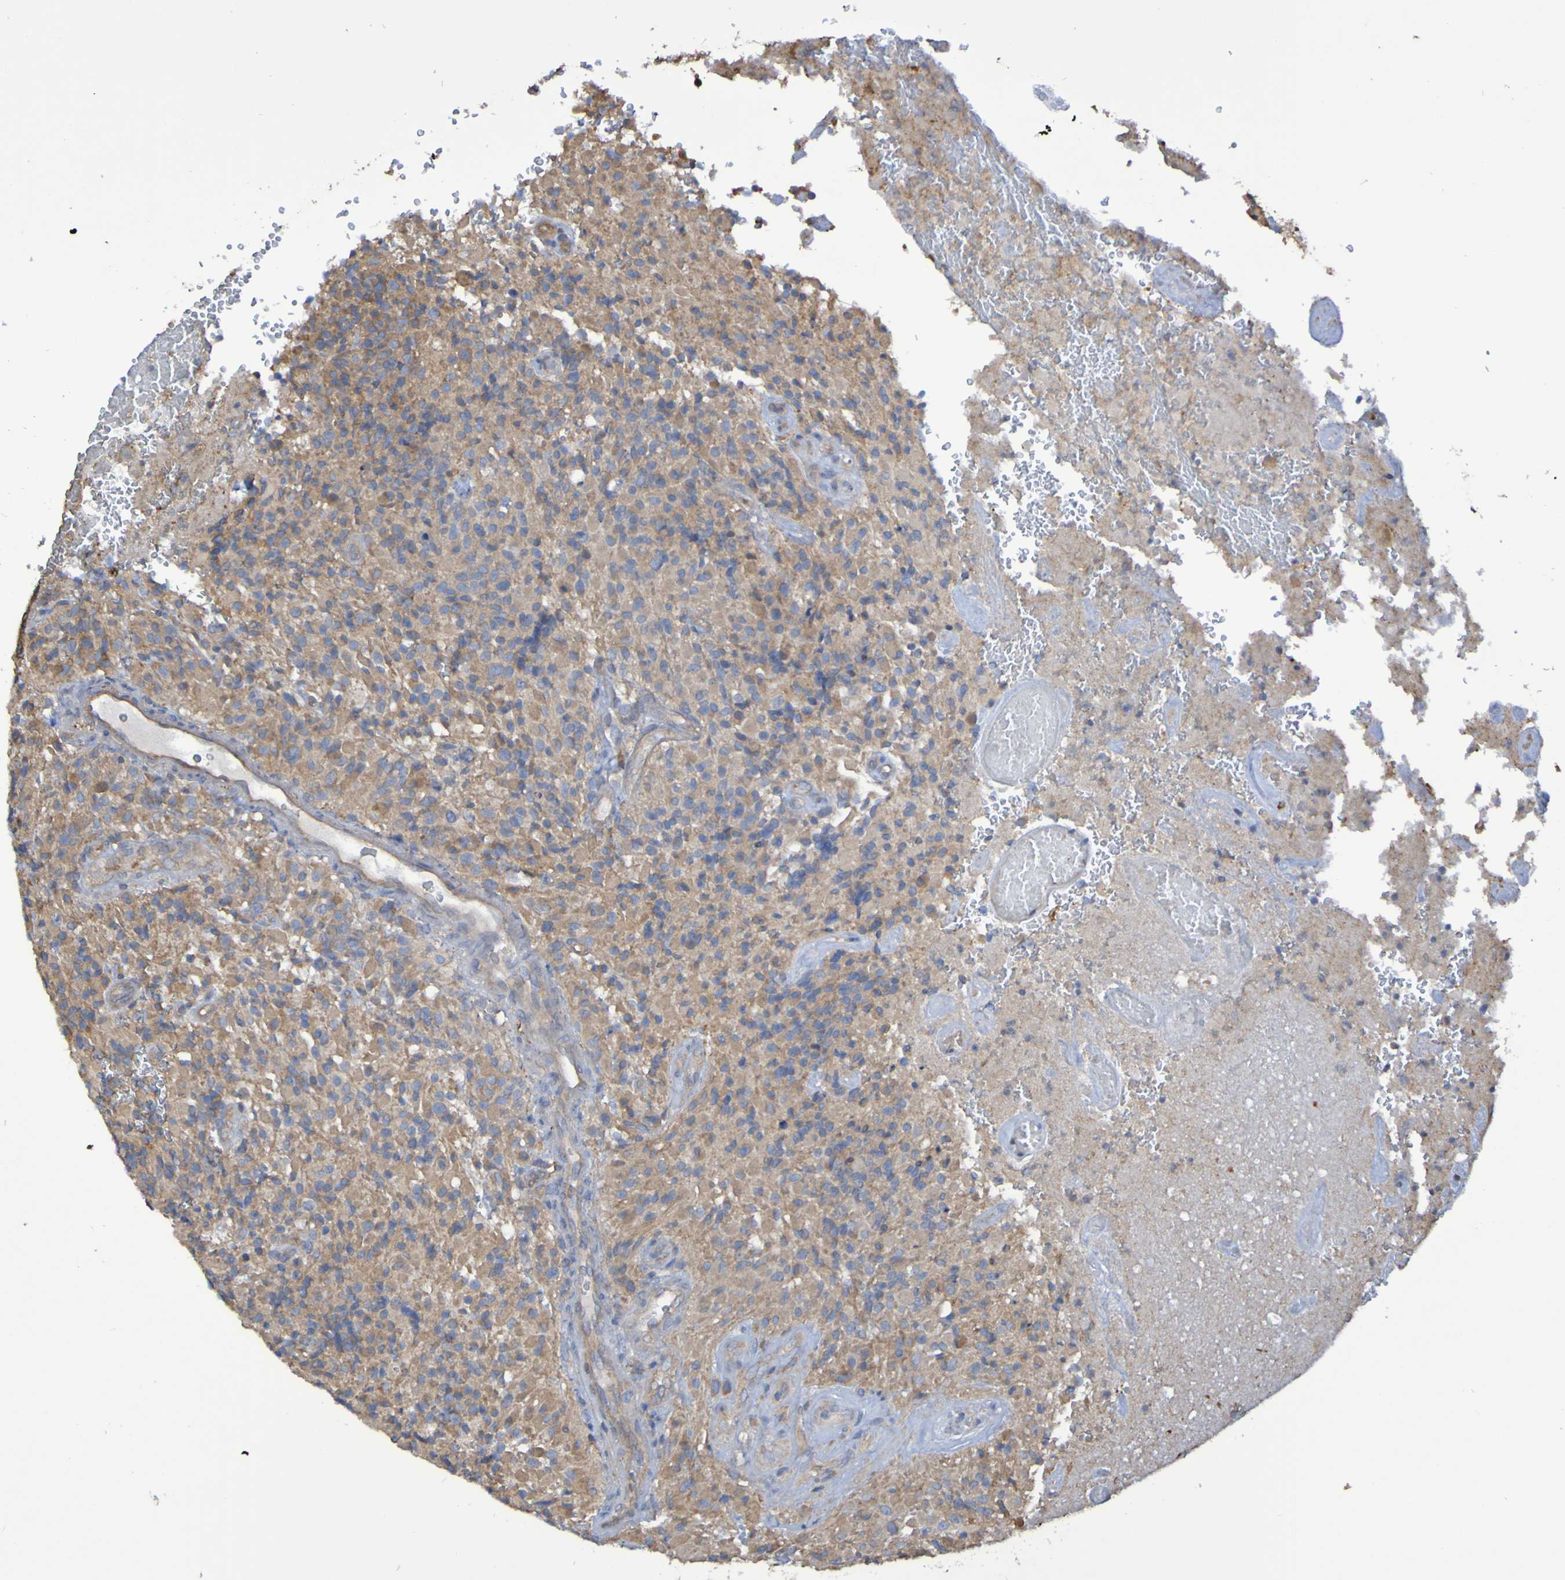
{"staining": {"intensity": "weak", "quantity": "25%-75%", "location": "cytoplasmic/membranous"}, "tissue": "glioma", "cell_type": "Tumor cells", "image_type": "cancer", "snomed": [{"axis": "morphology", "description": "Glioma, malignant, High grade"}, {"axis": "topography", "description": "Brain"}], "caption": "High-power microscopy captured an immunohistochemistry (IHC) image of malignant high-grade glioma, revealing weak cytoplasmic/membranous positivity in approximately 25%-75% of tumor cells. The protein is stained brown, and the nuclei are stained in blue (DAB IHC with brightfield microscopy, high magnification).", "gene": "SYNJ1", "patient": {"sex": "male", "age": 71}}